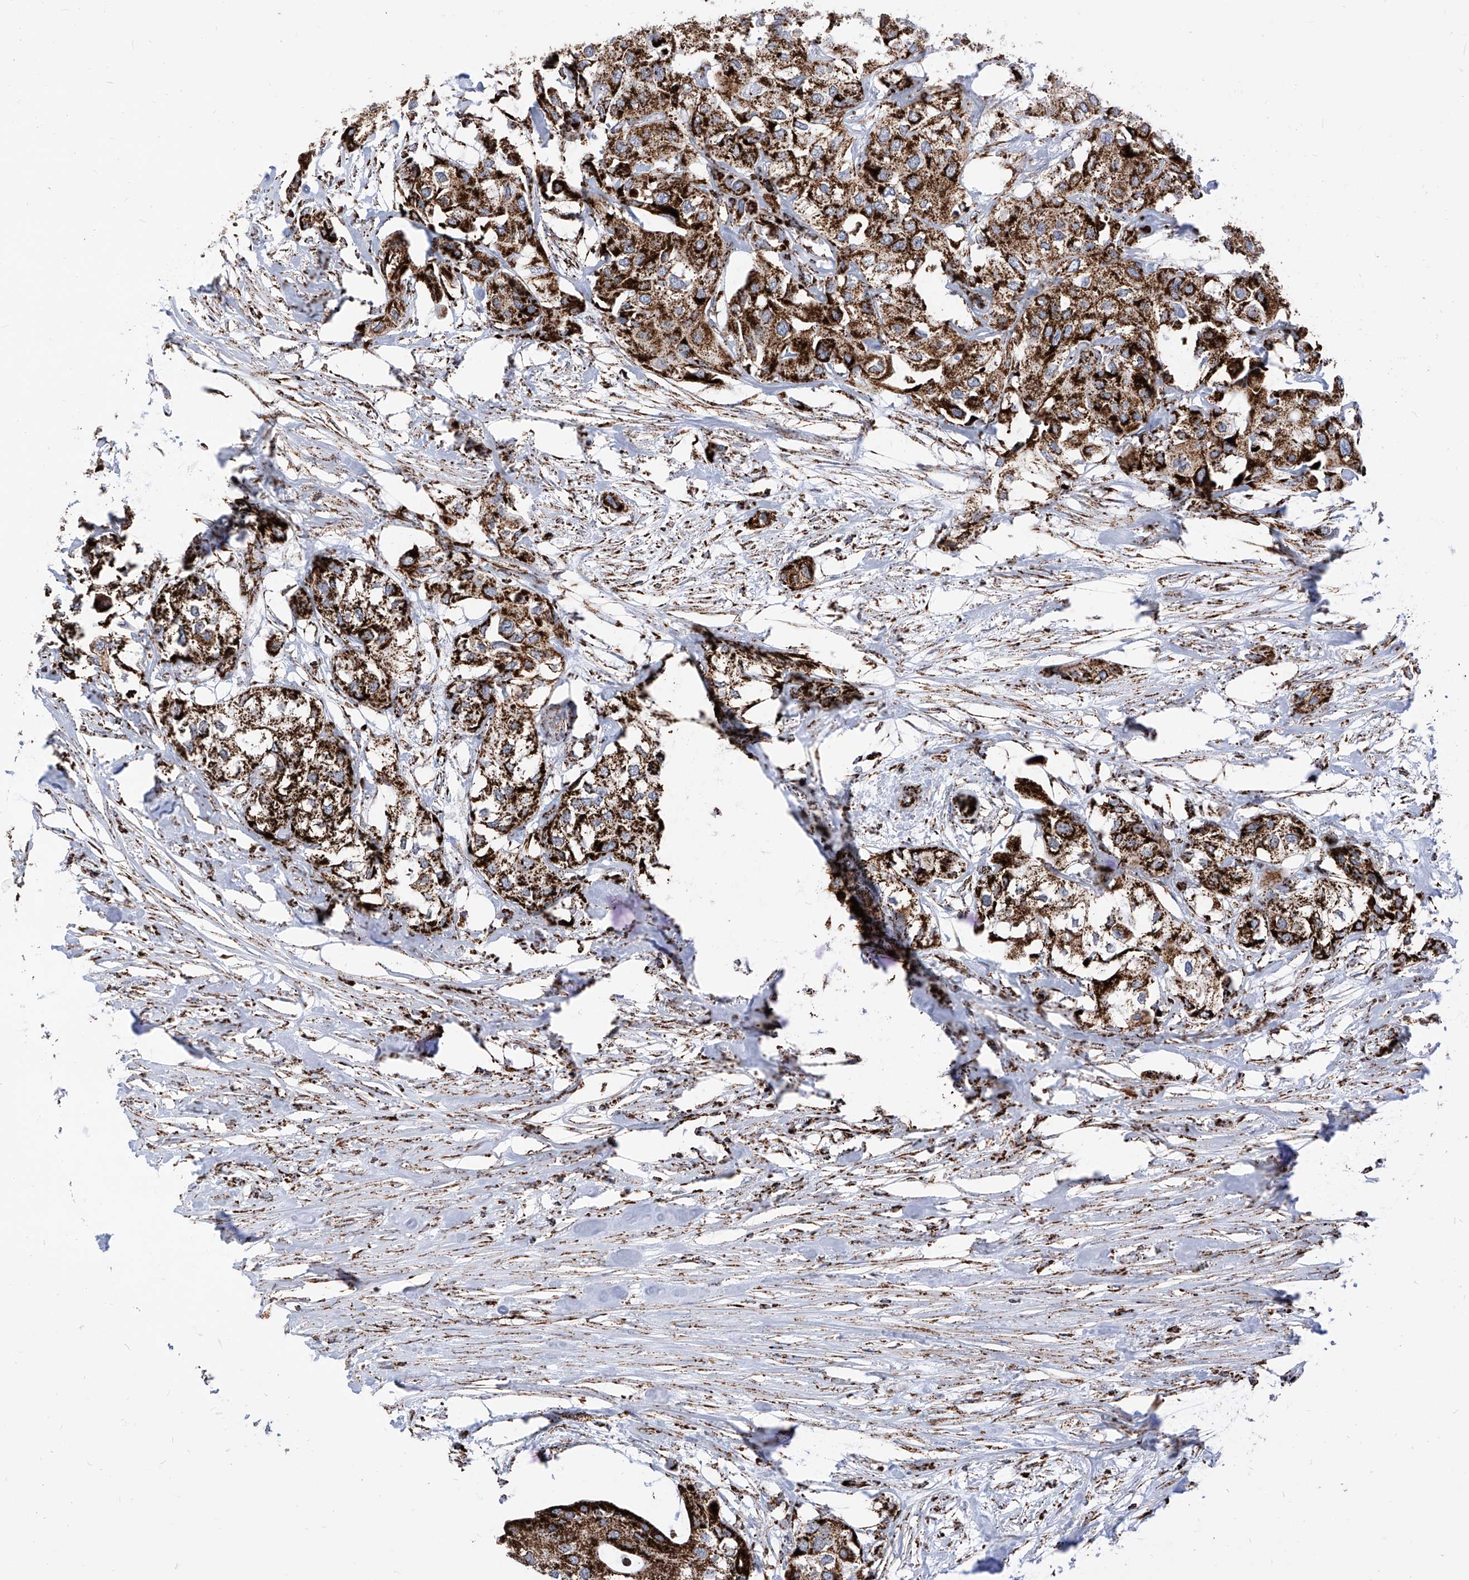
{"staining": {"intensity": "strong", "quantity": ">75%", "location": "cytoplasmic/membranous"}, "tissue": "urothelial cancer", "cell_type": "Tumor cells", "image_type": "cancer", "snomed": [{"axis": "morphology", "description": "Urothelial carcinoma, High grade"}, {"axis": "topography", "description": "Urinary bladder"}], "caption": "Immunohistochemistry of human urothelial cancer reveals high levels of strong cytoplasmic/membranous expression in approximately >75% of tumor cells. The protein is stained brown, and the nuclei are stained in blue (DAB IHC with brightfield microscopy, high magnification).", "gene": "COX5B", "patient": {"sex": "male", "age": 64}}